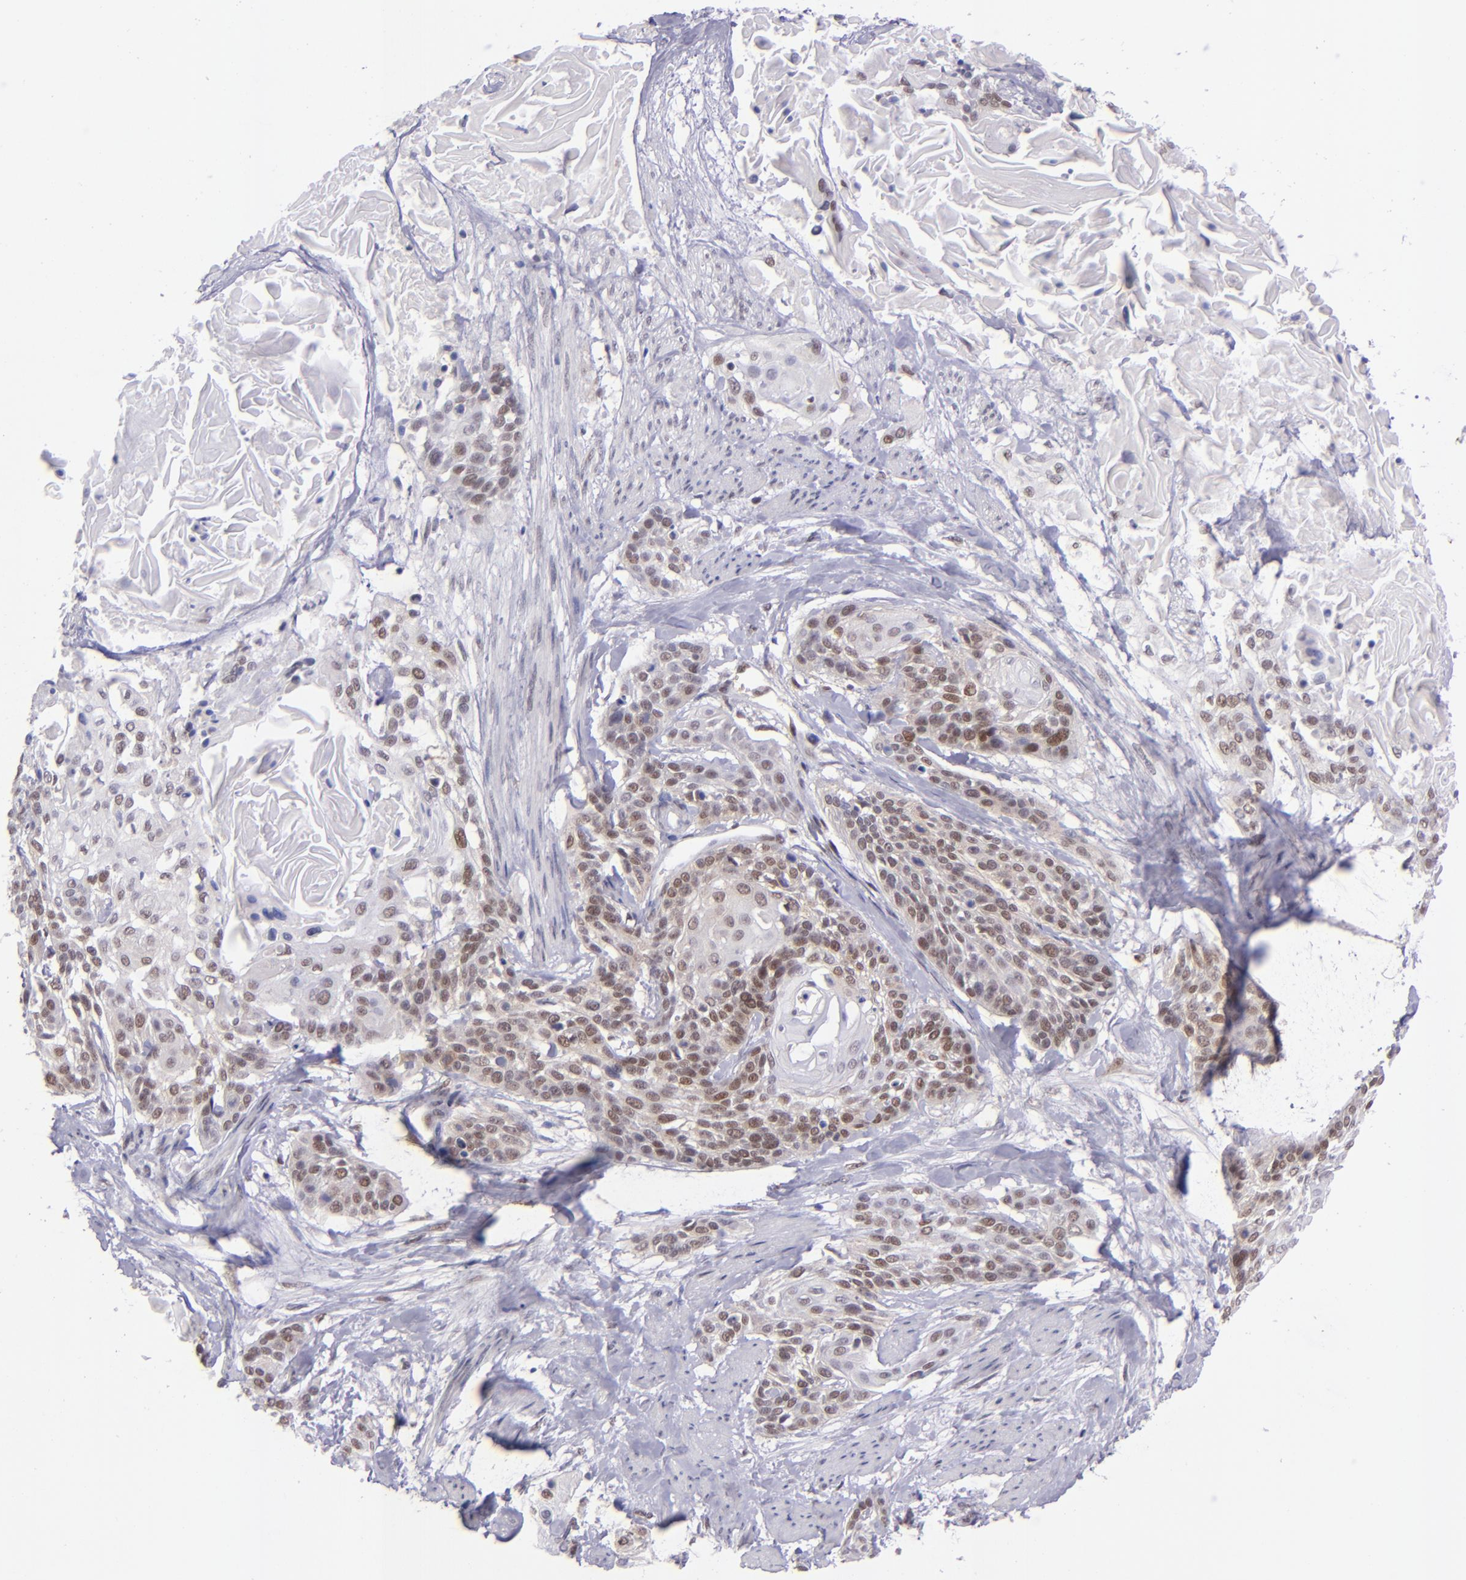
{"staining": {"intensity": "weak", "quantity": ">75%", "location": "nuclear"}, "tissue": "cervical cancer", "cell_type": "Tumor cells", "image_type": "cancer", "snomed": [{"axis": "morphology", "description": "Squamous cell carcinoma, NOS"}, {"axis": "topography", "description": "Cervix"}], "caption": "Approximately >75% of tumor cells in squamous cell carcinoma (cervical) show weak nuclear protein expression as visualized by brown immunohistochemical staining.", "gene": "BAG1", "patient": {"sex": "female", "age": 57}}